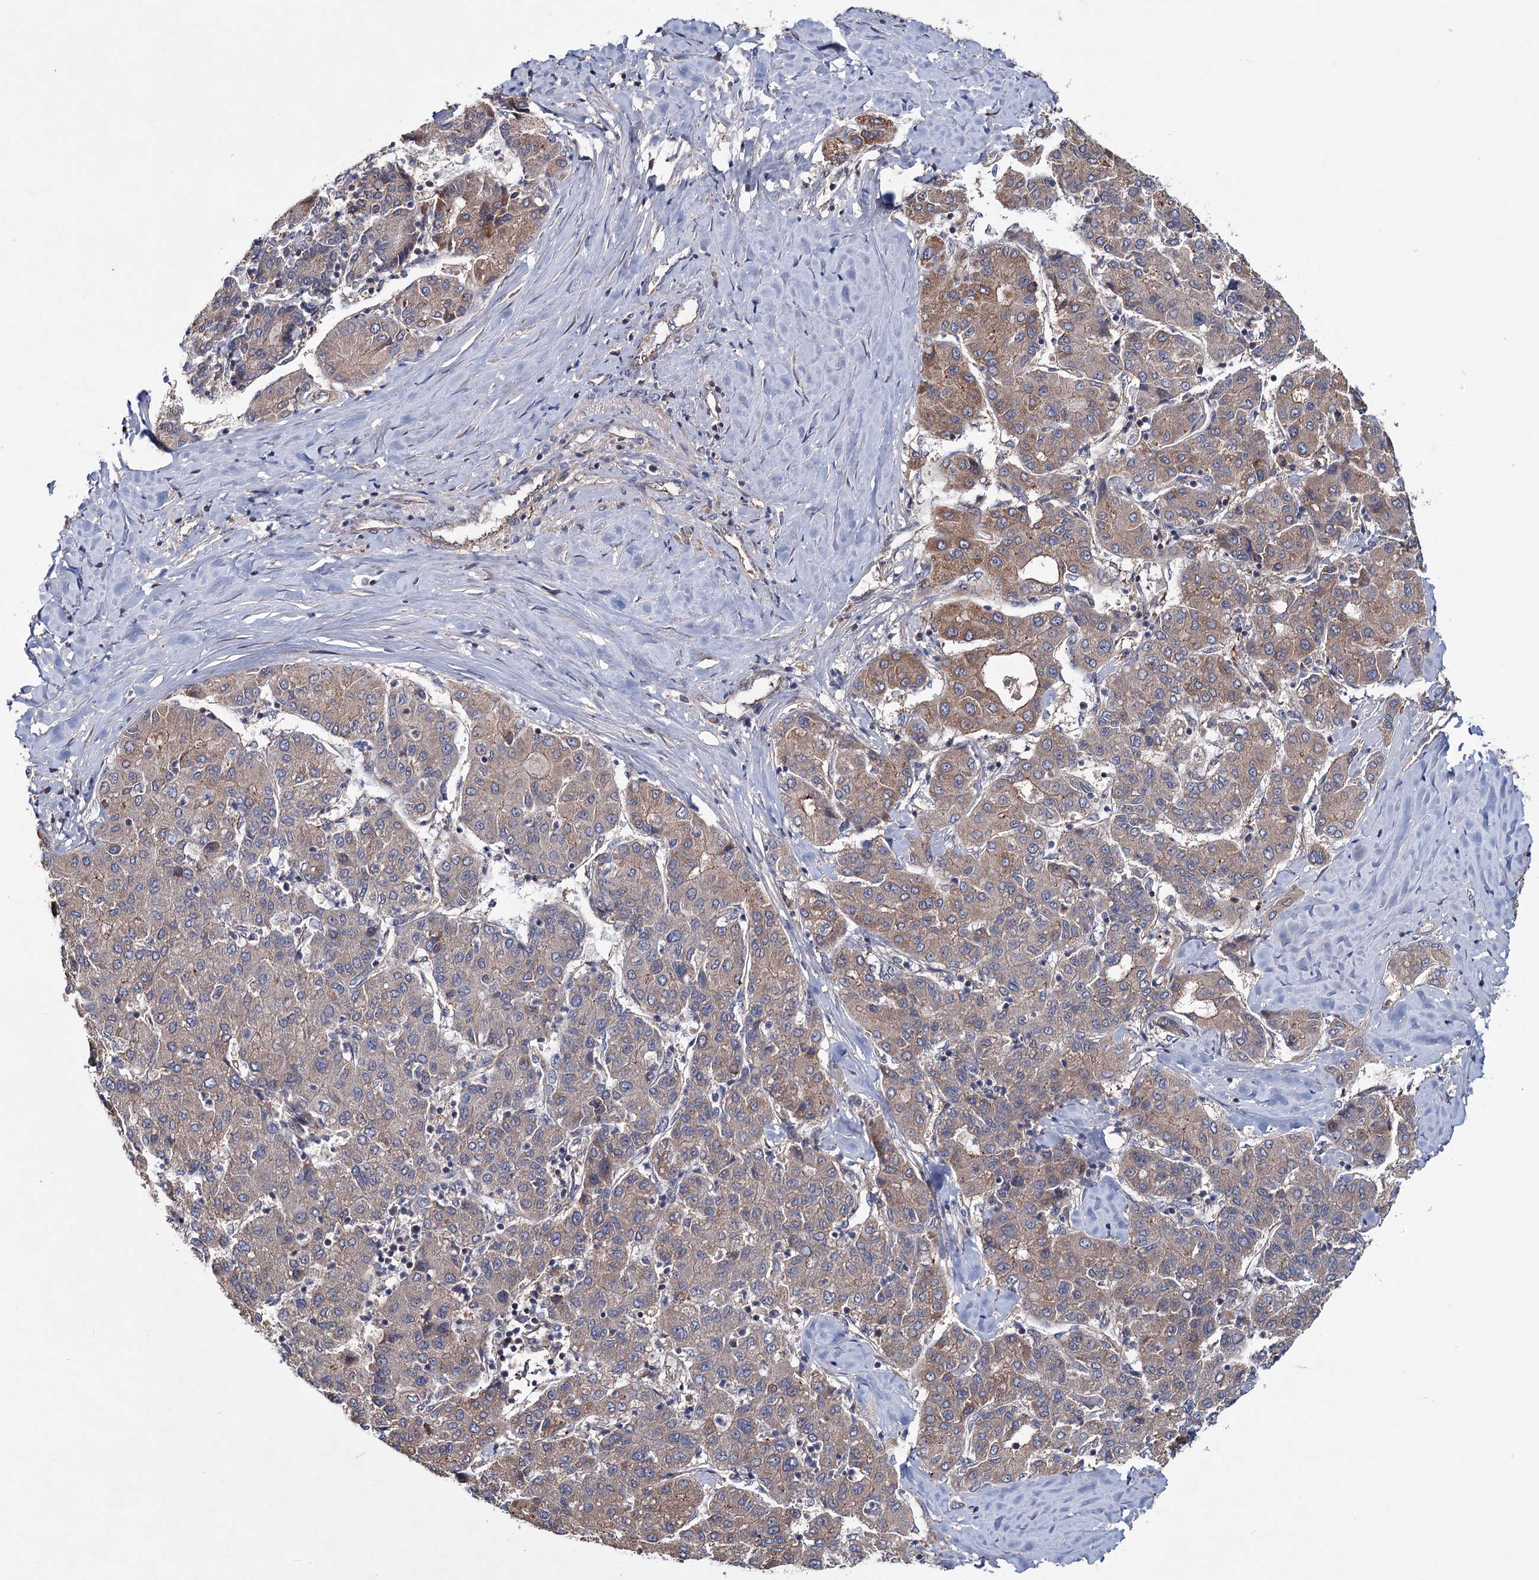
{"staining": {"intensity": "moderate", "quantity": ">75%", "location": "cytoplasmic/membranous"}, "tissue": "liver cancer", "cell_type": "Tumor cells", "image_type": "cancer", "snomed": [{"axis": "morphology", "description": "Carcinoma, Hepatocellular, NOS"}, {"axis": "topography", "description": "Liver"}], "caption": "Protein expression analysis of human liver cancer reveals moderate cytoplasmic/membranous expression in approximately >75% of tumor cells.", "gene": "MTRR", "patient": {"sex": "male", "age": 65}}